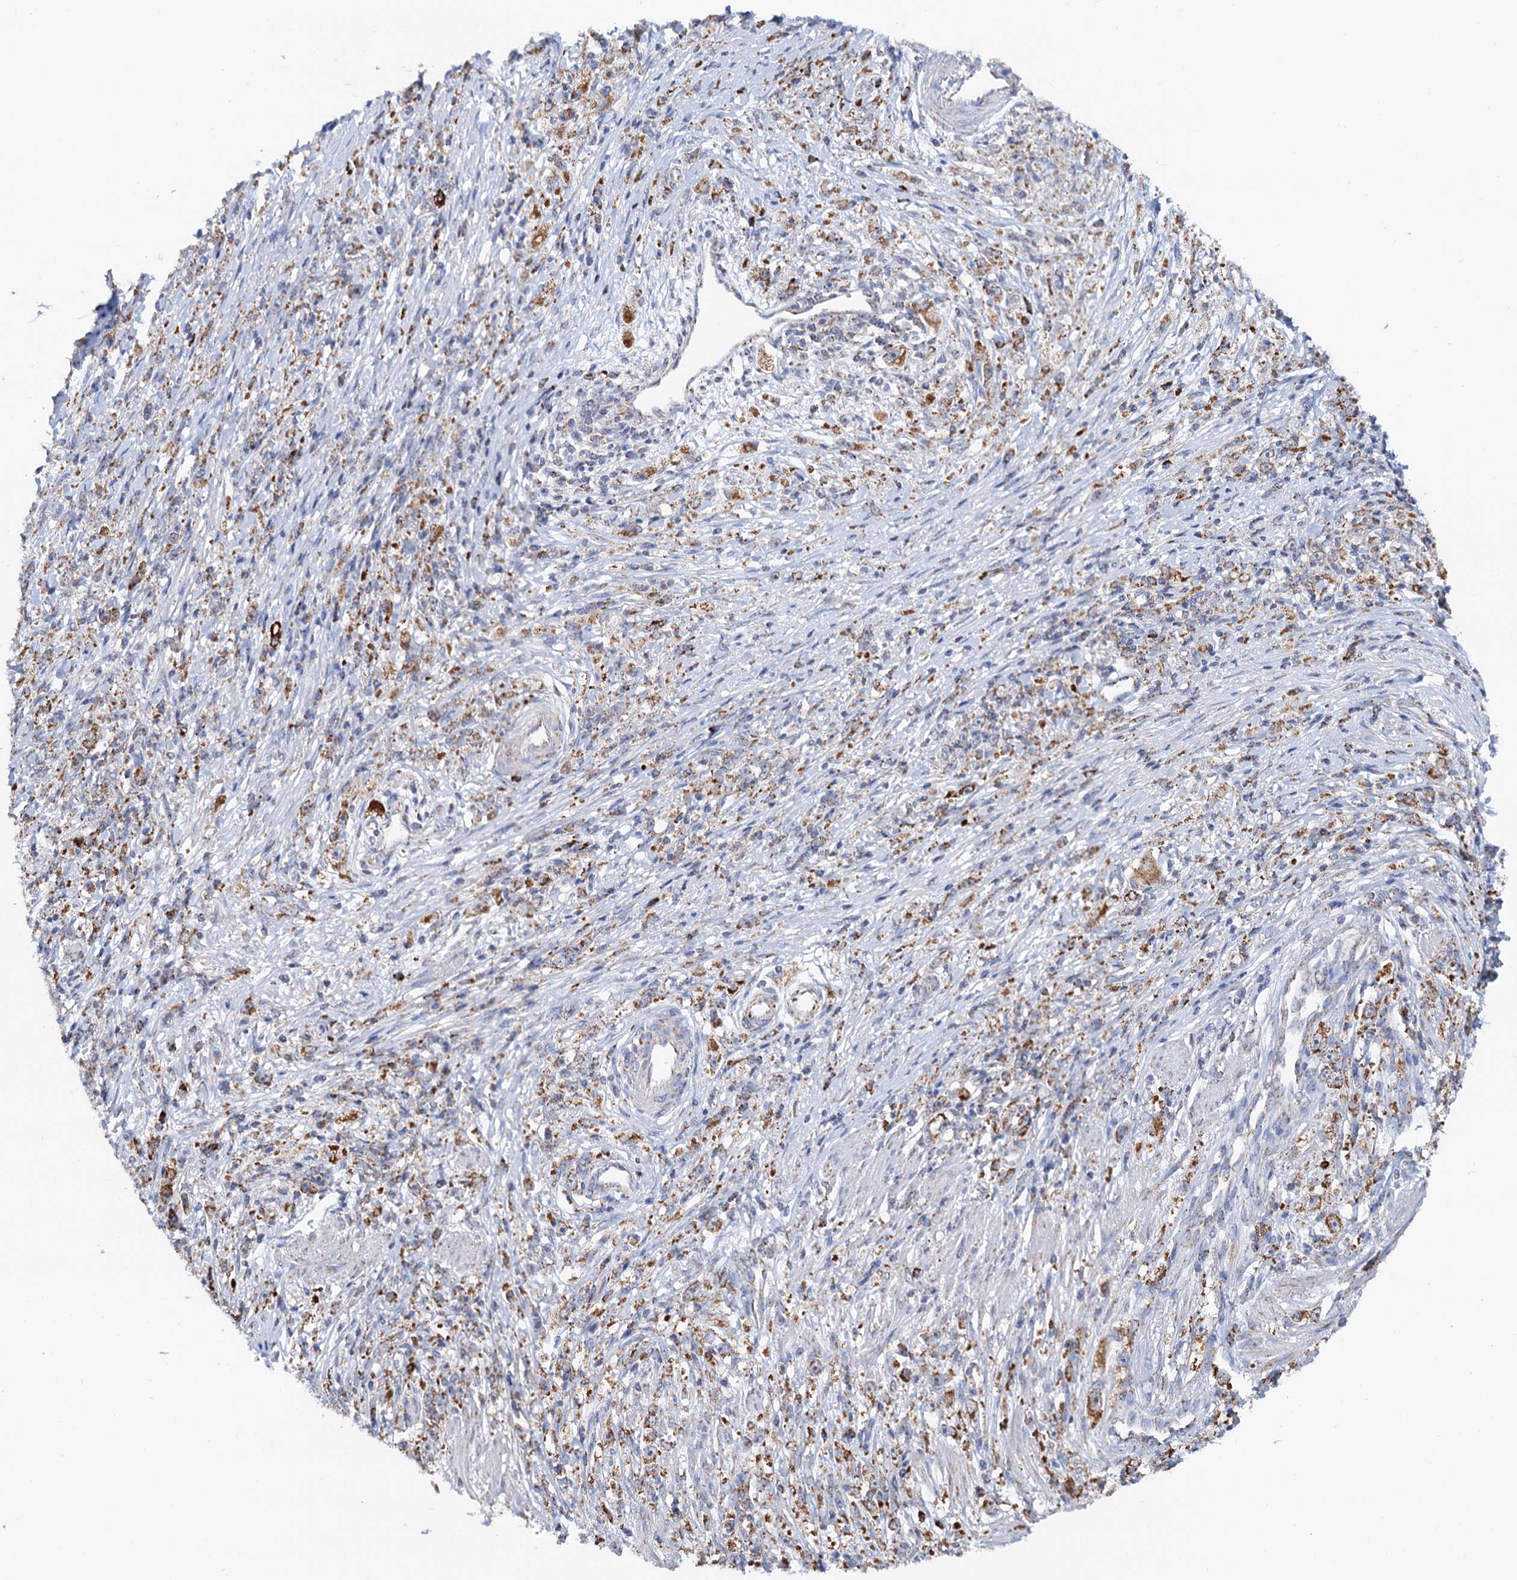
{"staining": {"intensity": "moderate", "quantity": "<25%", "location": "cytoplasmic/membranous"}, "tissue": "stomach cancer", "cell_type": "Tumor cells", "image_type": "cancer", "snomed": [{"axis": "morphology", "description": "Adenocarcinoma, NOS"}, {"axis": "topography", "description": "Stomach"}], "caption": "IHC staining of stomach cancer (adenocarcinoma), which exhibits low levels of moderate cytoplasmic/membranous expression in approximately <25% of tumor cells indicating moderate cytoplasmic/membranous protein positivity. The staining was performed using DAB (3,3'-diaminobenzidine) (brown) for protein detection and nuclei were counterstained in hematoxylin (blue).", "gene": "C2CD3", "patient": {"sex": "female", "age": 59}}